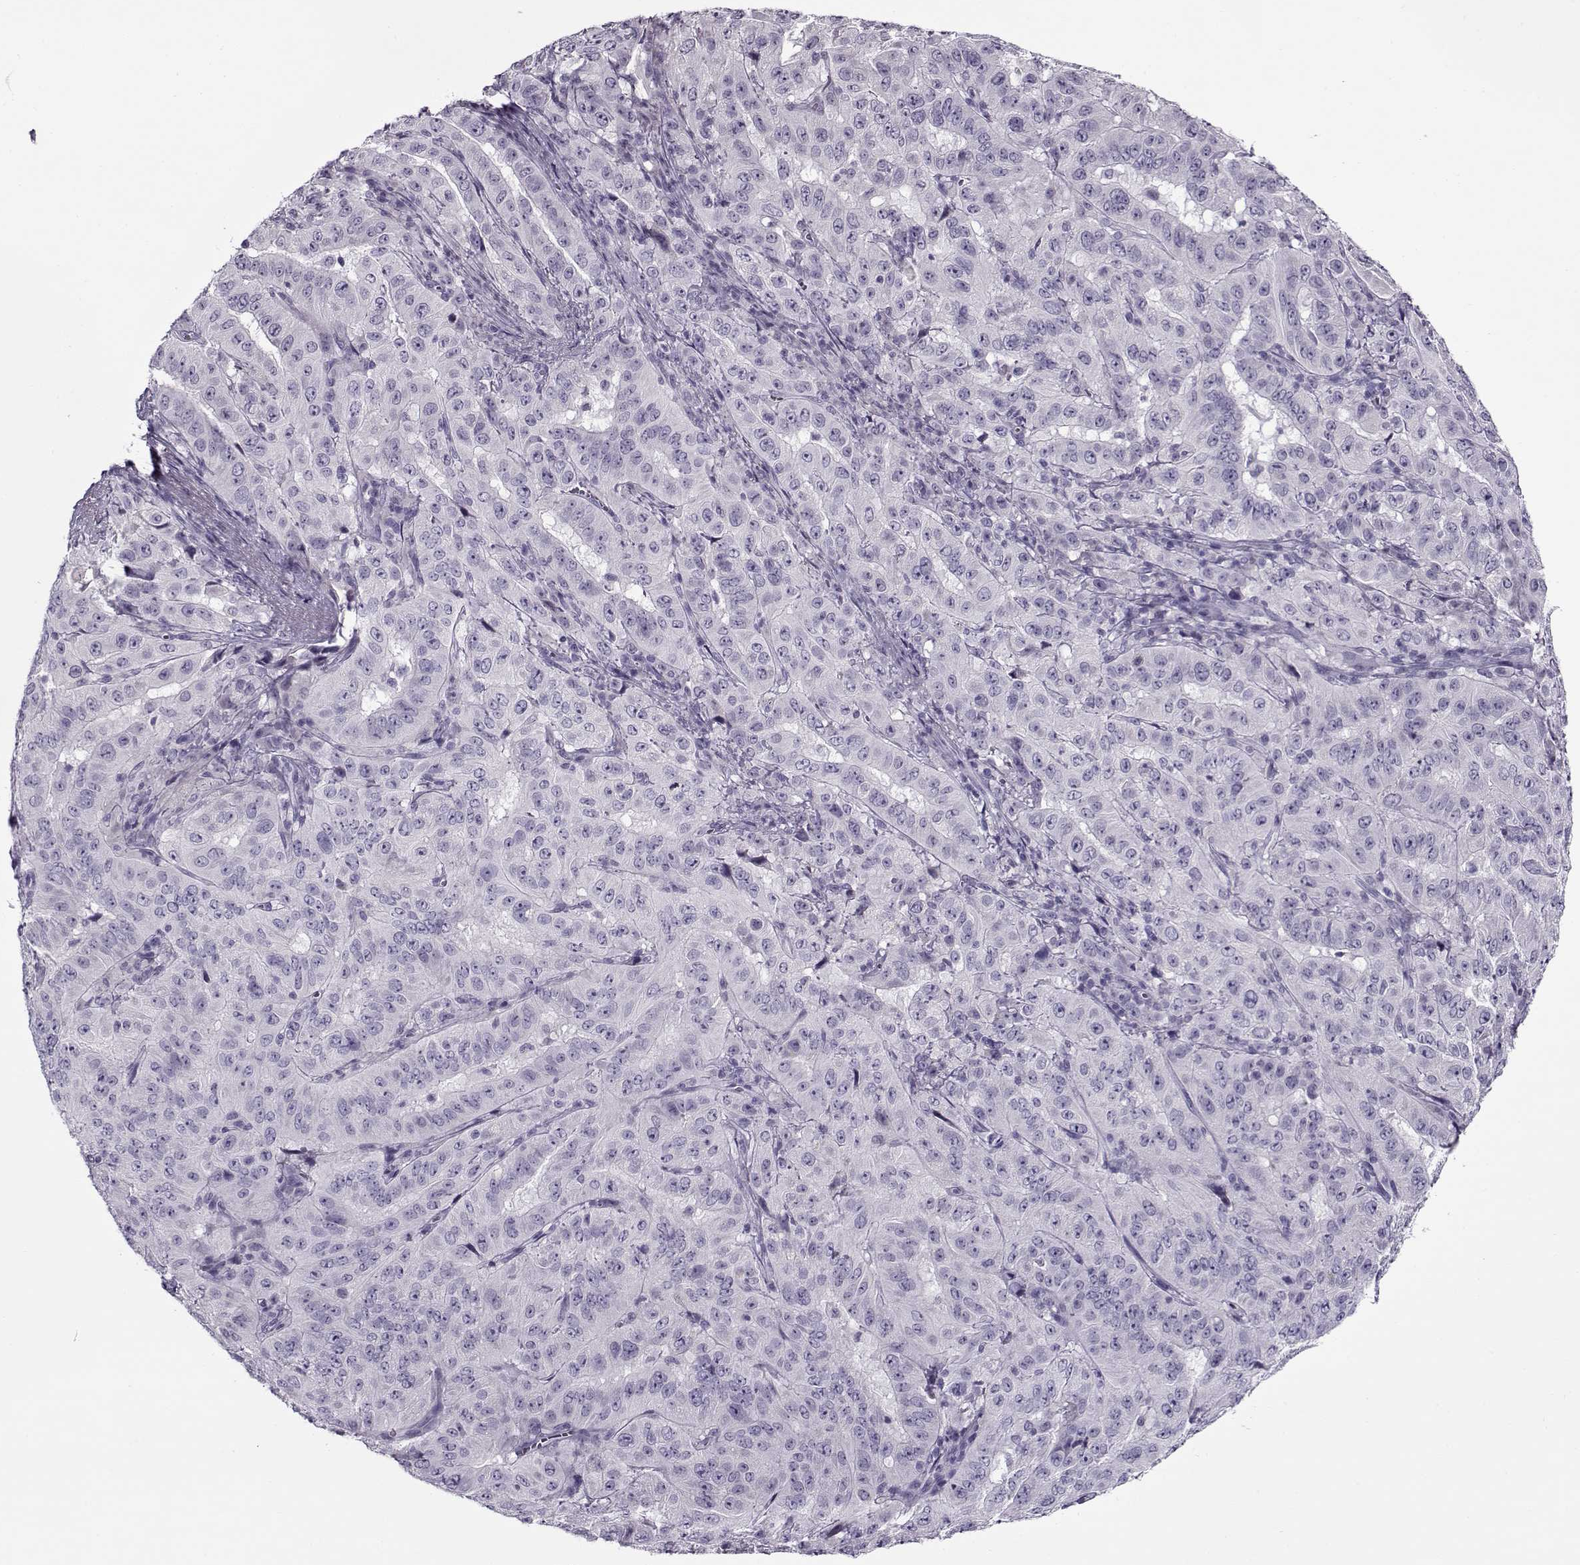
{"staining": {"intensity": "negative", "quantity": "none", "location": "none"}, "tissue": "pancreatic cancer", "cell_type": "Tumor cells", "image_type": "cancer", "snomed": [{"axis": "morphology", "description": "Adenocarcinoma, NOS"}, {"axis": "topography", "description": "Pancreas"}], "caption": "A photomicrograph of adenocarcinoma (pancreatic) stained for a protein exhibits no brown staining in tumor cells. Nuclei are stained in blue.", "gene": "GAGE2A", "patient": {"sex": "male", "age": 63}}